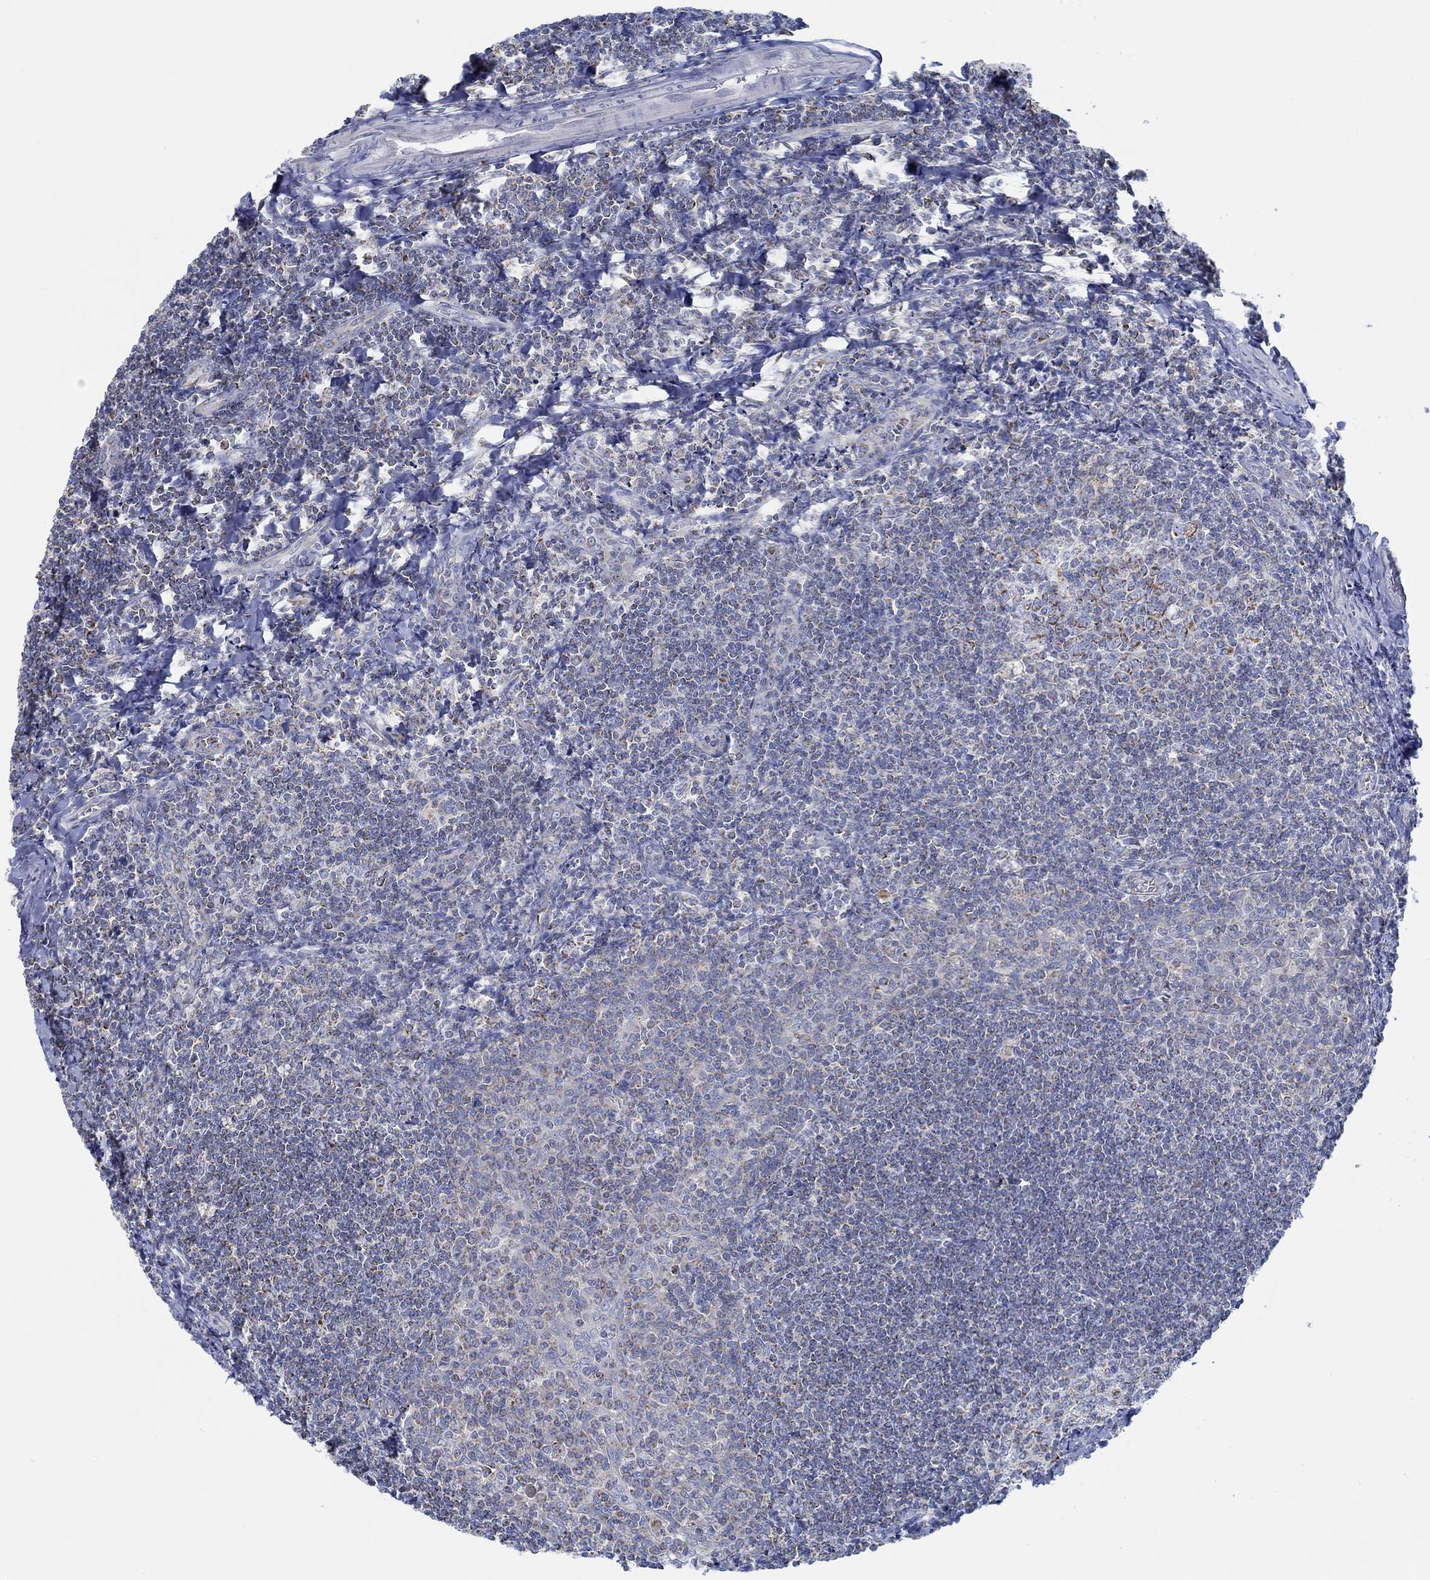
{"staining": {"intensity": "strong", "quantity": "25%-75%", "location": "cytoplasmic/membranous"}, "tissue": "tonsil", "cell_type": "Germinal center cells", "image_type": "normal", "snomed": [{"axis": "morphology", "description": "Normal tissue, NOS"}, {"axis": "topography", "description": "Tonsil"}], "caption": "A high amount of strong cytoplasmic/membranous positivity is present in about 25%-75% of germinal center cells in benign tonsil.", "gene": "GLOD5", "patient": {"sex": "female", "age": 12}}